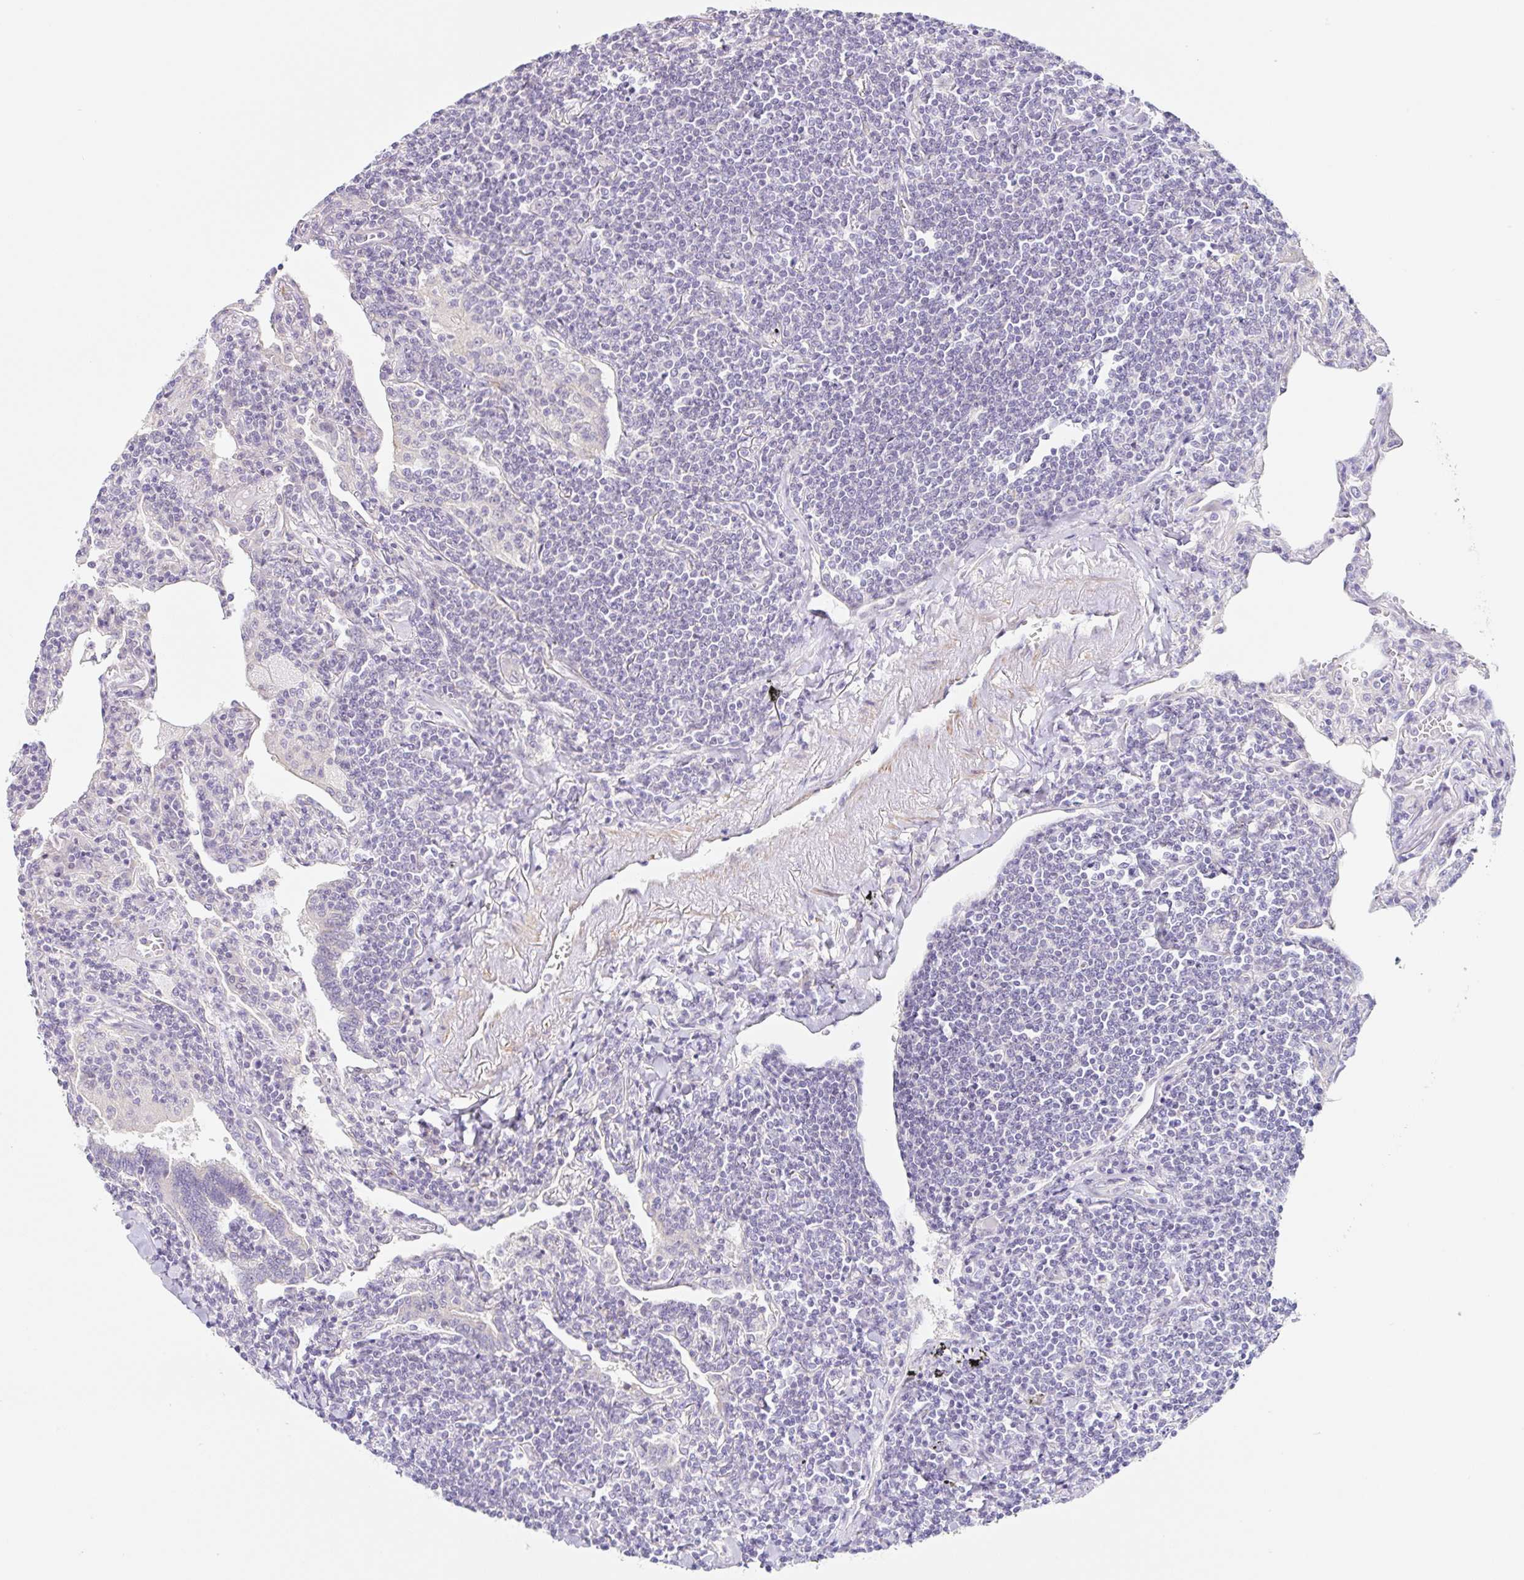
{"staining": {"intensity": "negative", "quantity": "none", "location": "none"}, "tissue": "lymphoma", "cell_type": "Tumor cells", "image_type": "cancer", "snomed": [{"axis": "morphology", "description": "Malignant lymphoma, non-Hodgkin's type, Low grade"}, {"axis": "topography", "description": "Lung"}], "caption": "Lymphoma was stained to show a protein in brown. There is no significant positivity in tumor cells. The staining is performed using DAB brown chromogen with nuclei counter-stained in using hematoxylin.", "gene": "DCAF17", "patient": {"sex": "female", "age": 71}}